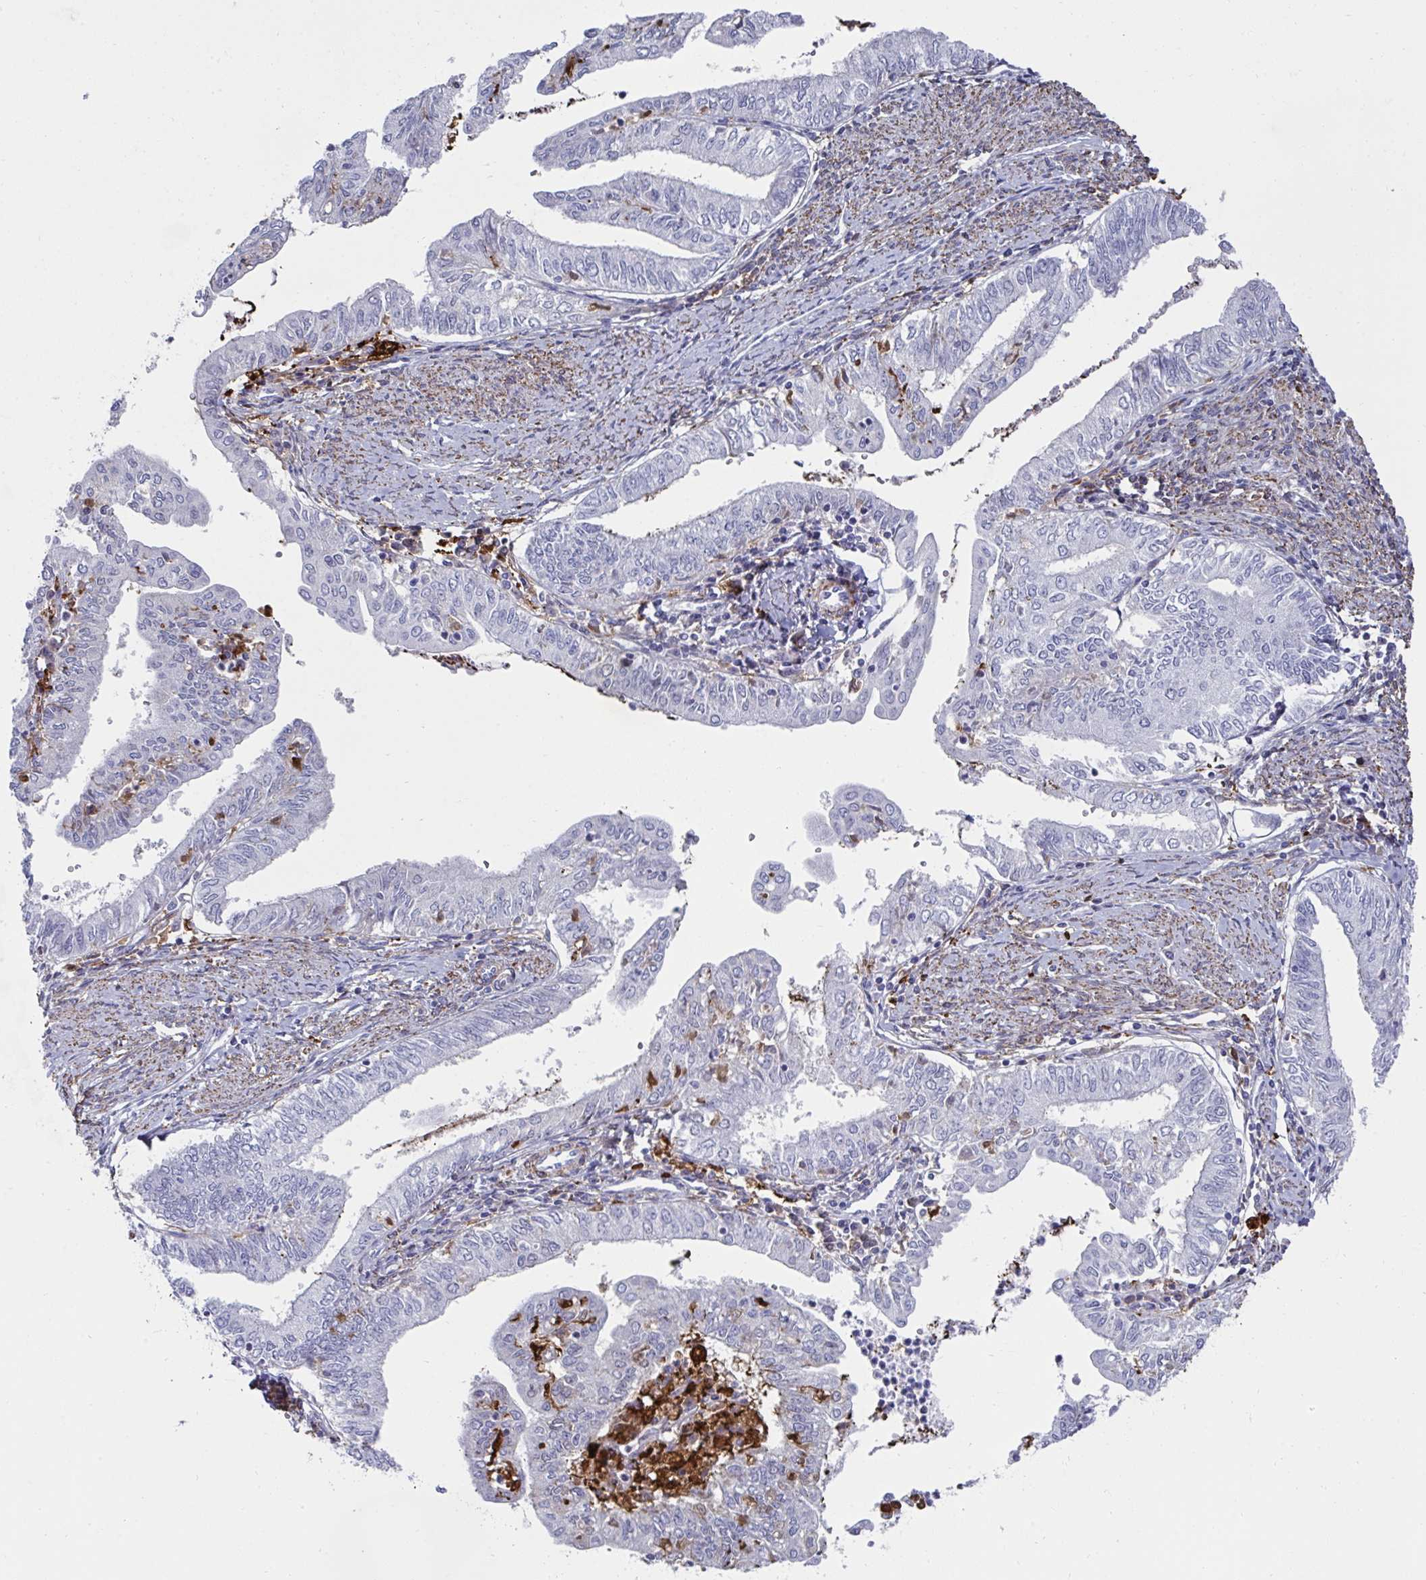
{"staining": {"intensity": "negative", "quantity": "none", "location": "none"}, "tissue": "endometrial cancer", "cell_type": "Tumor cells", "image_type": "cancer", "snomed": [{"axis": "morphology", "description": "Adenocarcinoma, NOS"}, {"axis": "topography", "description": "Endometrium"}], "caption": "Tumor cells are negative for brown protein staining in endometrial cancer. (DAB IHC with hematoxylin counter stain).", "gene": "FBXL13", "patient": {"sex": "female", "age": 66}}